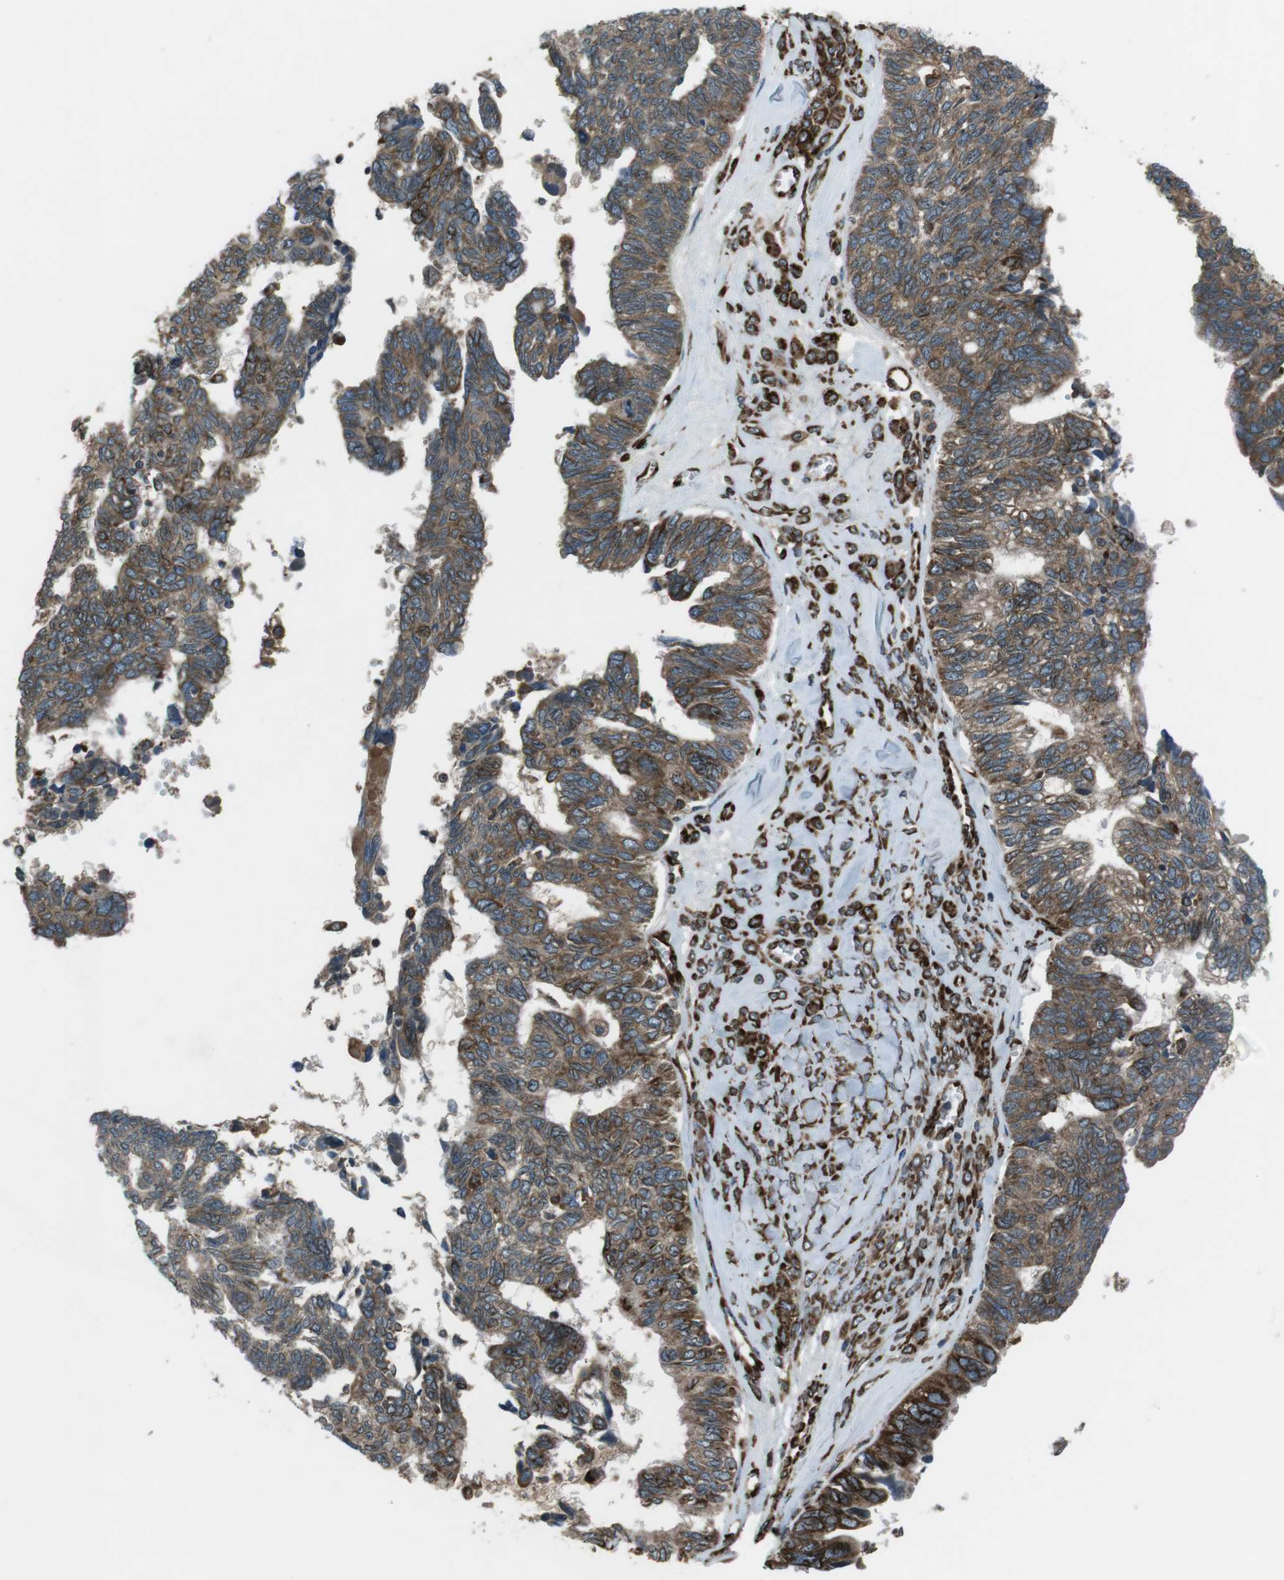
{"staining": {"intensity": "moderate", "quantity": ">75%", "location": "cytoplasmic/membranous"}, "tissue": "ovarian cancer", "cell_type": "Tumor cells", "image_type": "cancer", "snomed": [{"axis": "morphology", "description": "Cystadenocarcinoma, serous, NOS"}, {"axis": "topography", "description": "Ovary"}], "caption": "A high-resolution image shows immunohistochemistry (IHC) staining of ovarian serous cystadenocarcinoma, which exhibits moderate cytoplasmic/membranous expression in approximately >75% of tumor cells.", "gene": "KTN1", "patient": {"sex": "female", "age": 79}}